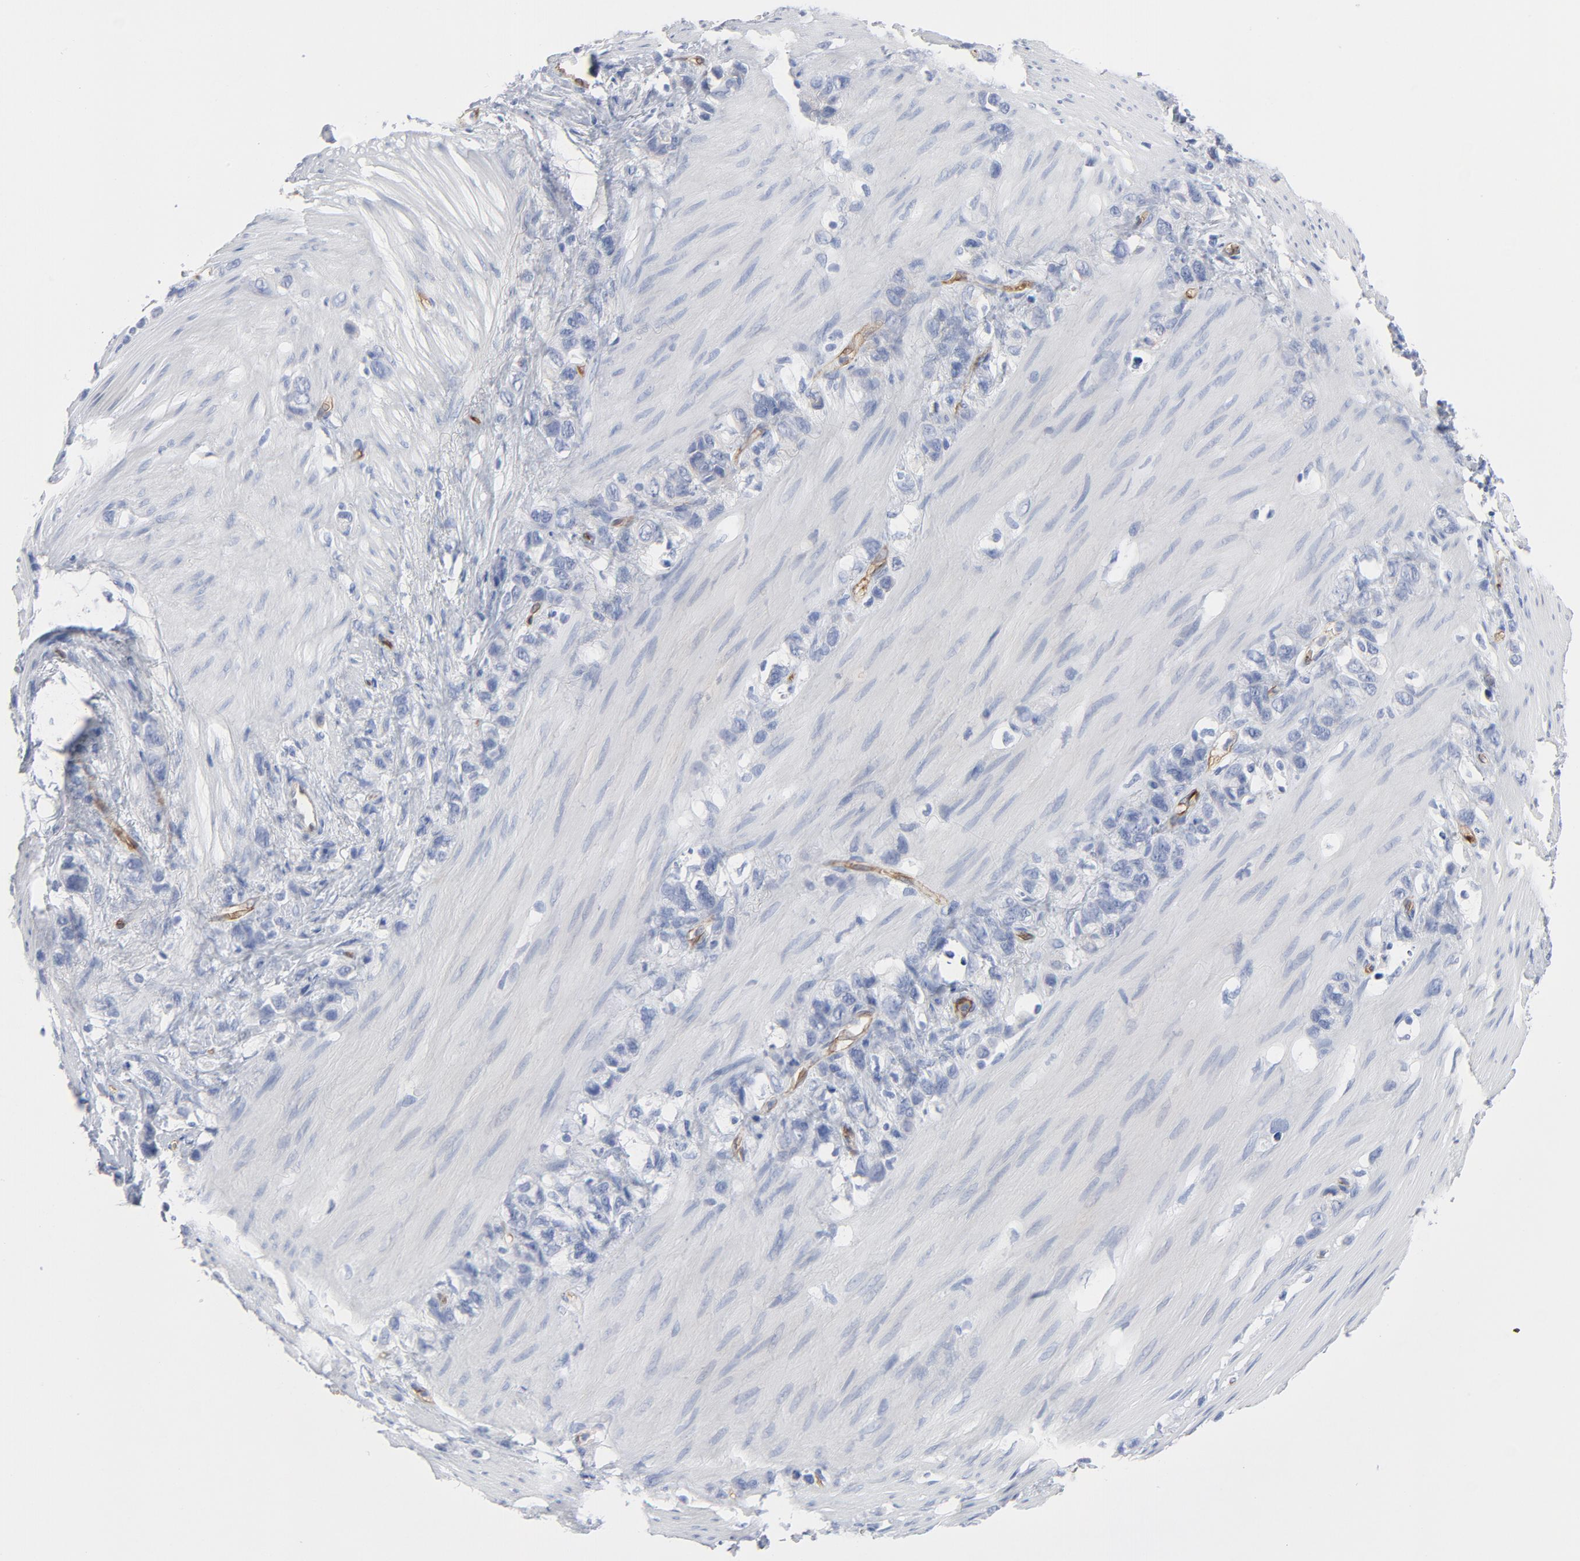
{"staining": {"intensity": "negative", "quantity": "none", "location": "none"}, "tissue": "stomach cancer", "cell_type": "Tumor cells", "image_type": "cancer", "snomed": [{"axis": "morphology", "description": "Normal tissue, NOS"}, {"axis": "morphology", "description": "Adenocarcinoma, NOS"}, {"axis": "morphology", "description": "Adenocarcinoma, High grade"}, {"axis": "topography", "description": "Stomach, upper"}, {"axis": "topography", "description": "Stomach"}], "caption": "Histopathology image shows no protein staining in tumor cells of stomach high-grade adenocarcinoma tissue.", "gene": "SHANK3", "patient": {"sex": "female", "age": 65}}